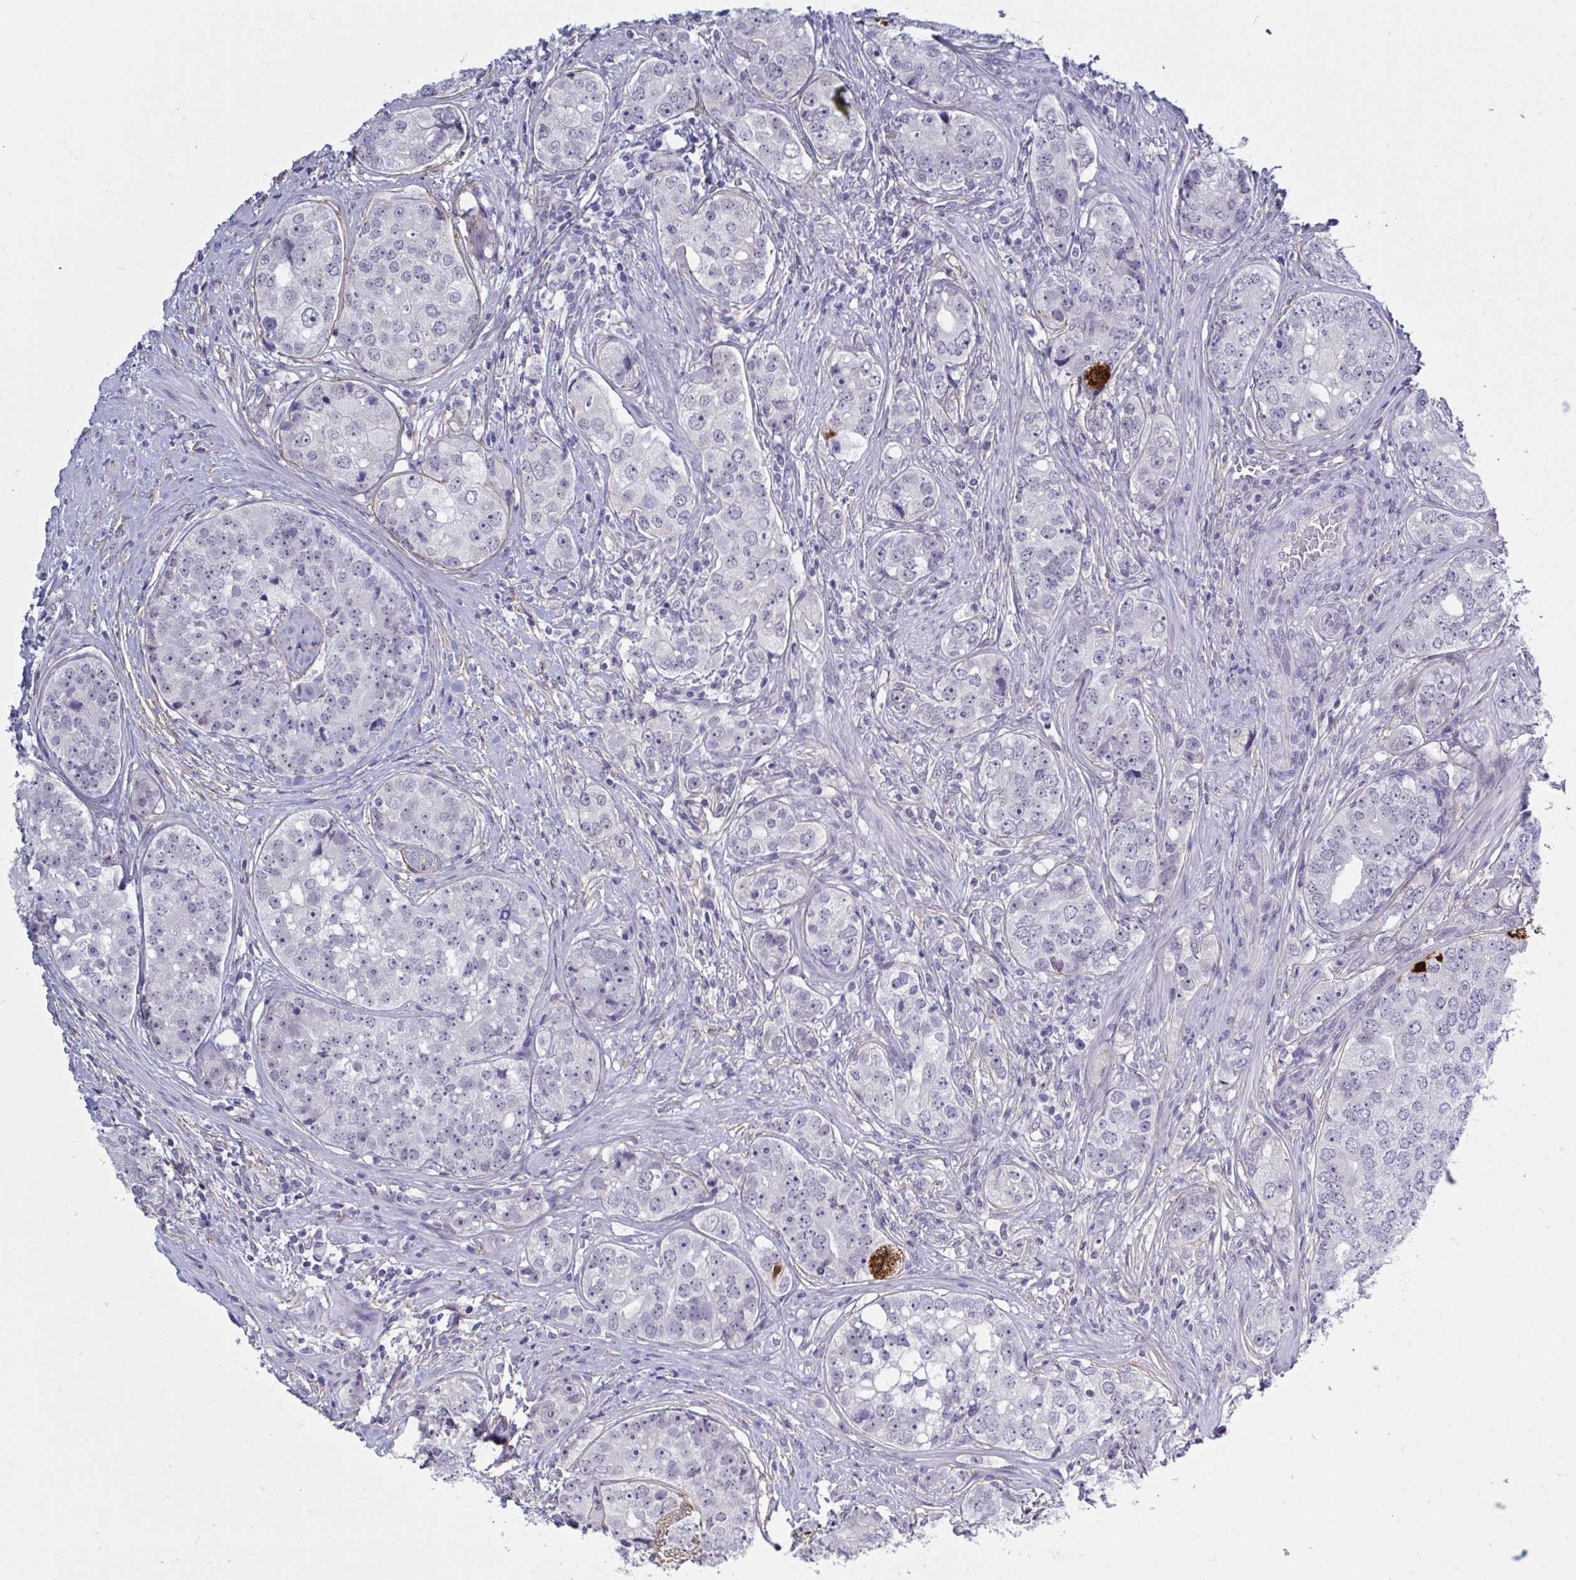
{"staining": {"intensity": "negative", "quantity": "none", "location": "none"}, "tissue": "prostate cancer", "cell_type": "Tumor cells", "image_type": "cancer", "snomed": [{"axis": "morphology", "description": "Adenocarcinoma, High grade"}, {"axis": "topography", "description": "Prostate"}], "caption": "Immunohistochemistry image of neoplastic tissue: human prostate high-grade adenocarcinoma stained with DAB (3,3'-diaminobenzidine) exhibits no significant protein expression in tumor cells.", "gene": "TCEAL8", "patient": {"sex": "male", "age": 60}}